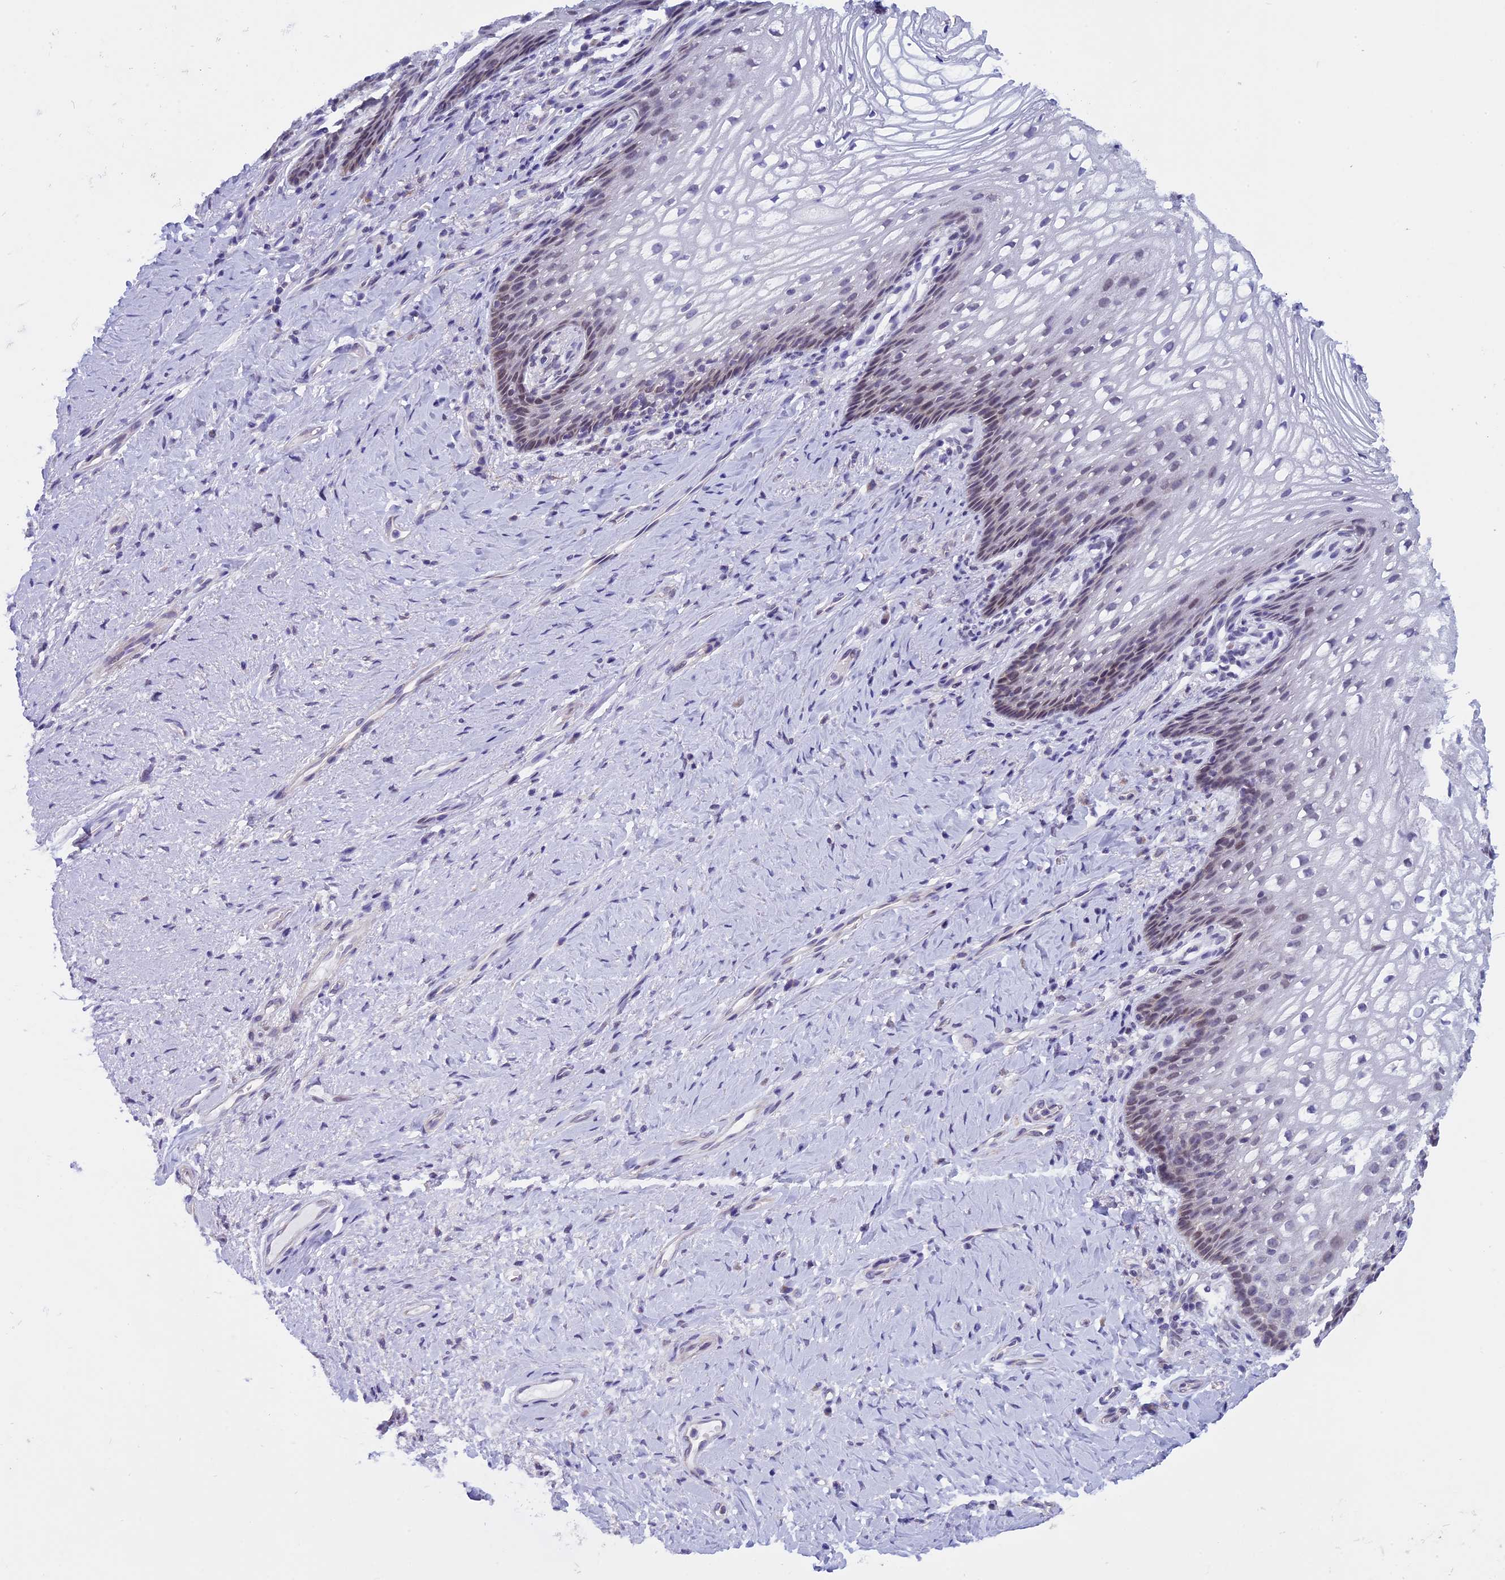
{"staining": {"intensity": "weak", "quantity": "<25%", "location": "nuclear"}, "tissue": "vagina", "cell_type": "Squamous epithelial cells", "image_type": "normal", "snomed": [{"axis": "morphology", "description": "Normal tissue, NOS"}, {"axis": "topography", "description": "Vagina"}], "caption": "Image shows no protein staining in squamous epithelial cells of normal vagina.", "gene": "ZNF317", "patient": {"sex": "female", "age": 60}}